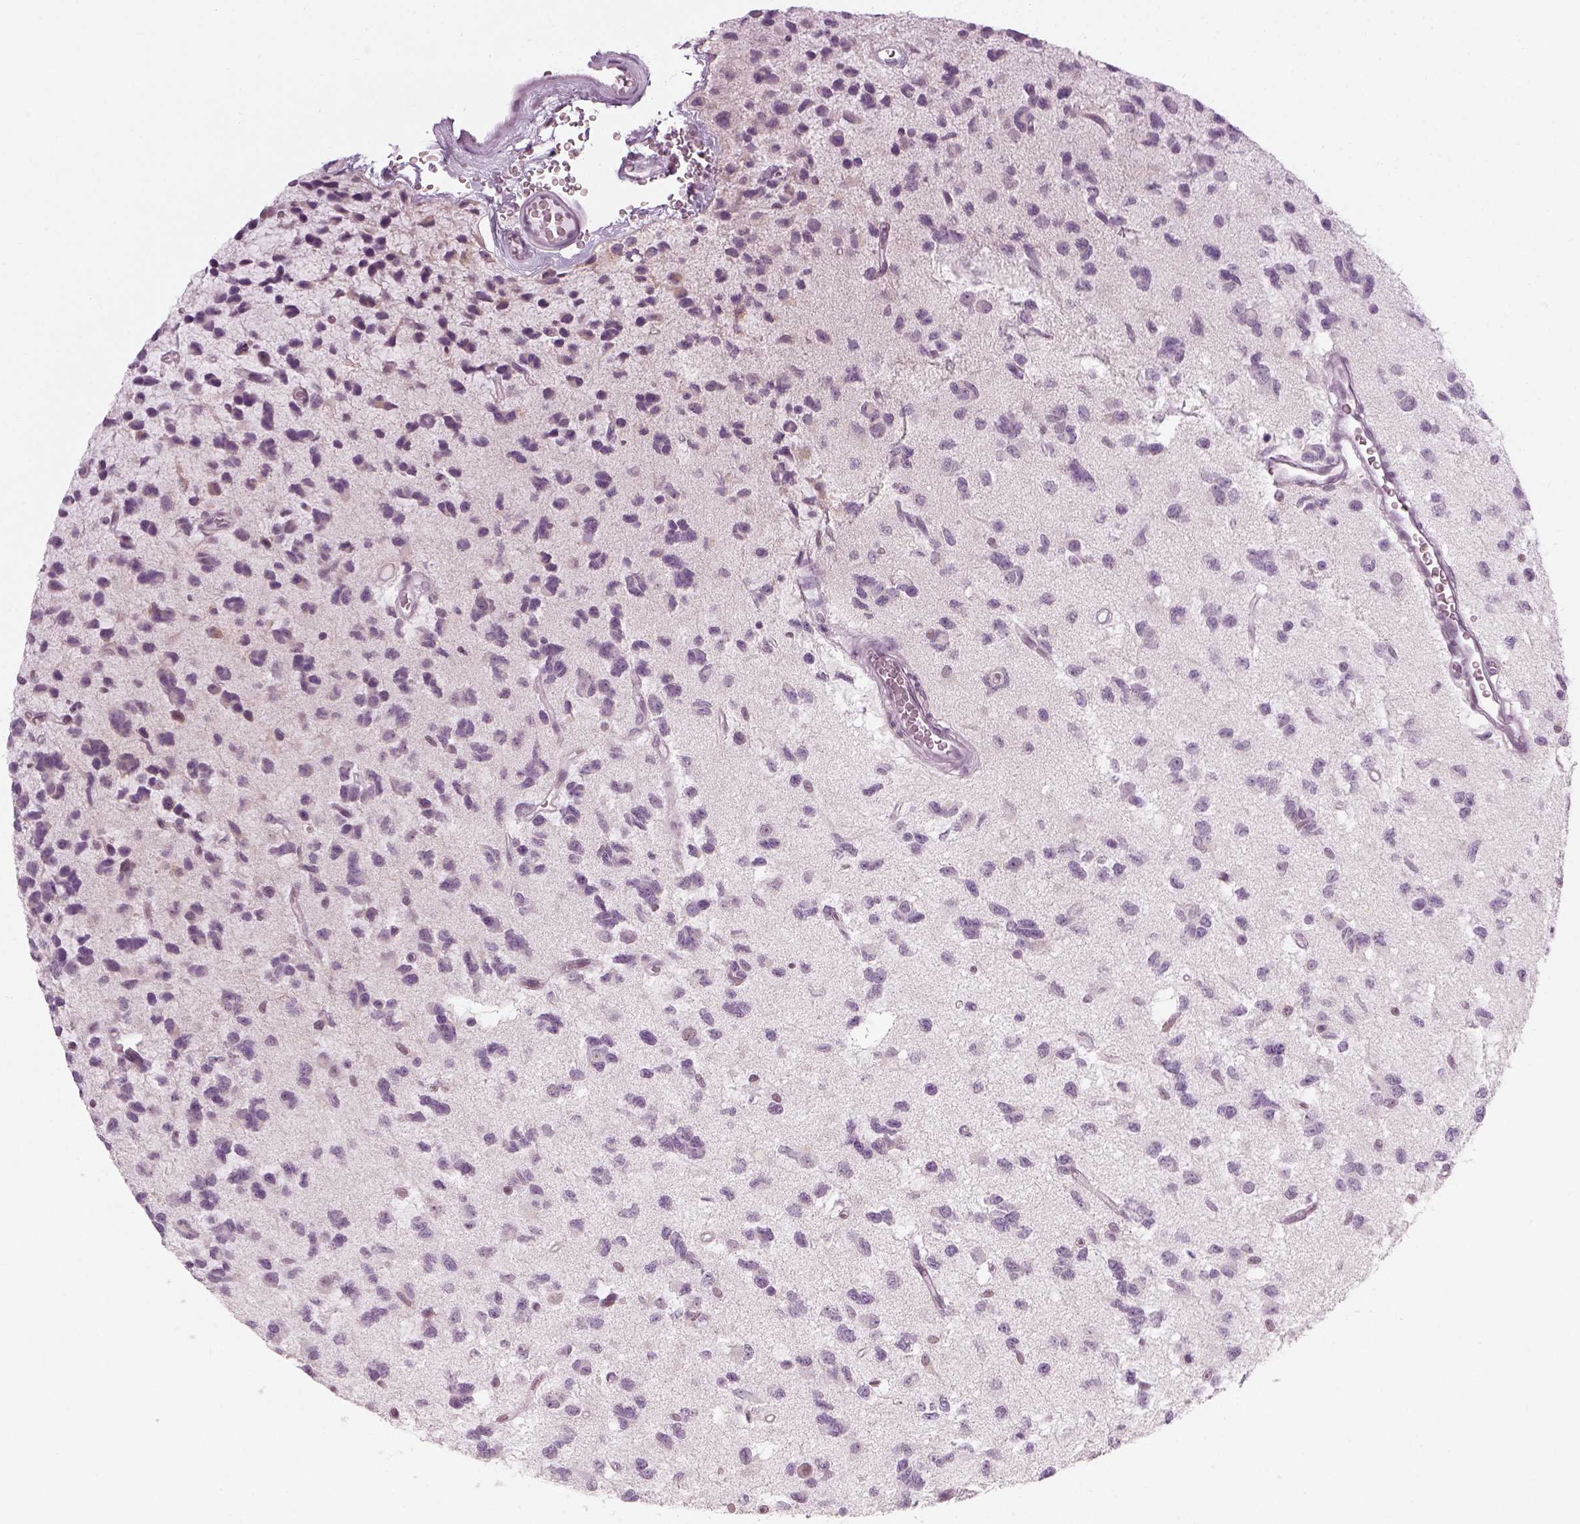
{"staining": {"intensity": "negative", "quantity": "none", "location": "none"}, "tissue": "glioma", "cell_type": "Tumor cells", "image_type": "cancer", "snomed": [{"axis": "morphology", "description": "Glioma, malignant, Low grade"}, {"axis": "topography", "description": "Brain"}], "caption": "This is an immunohistochemistry (IHC) photomicrograph of human glioma. There is no positivity in tumor cells.", "gene": "KCNG2", "patient": {"sex": "female", "age": 45}}